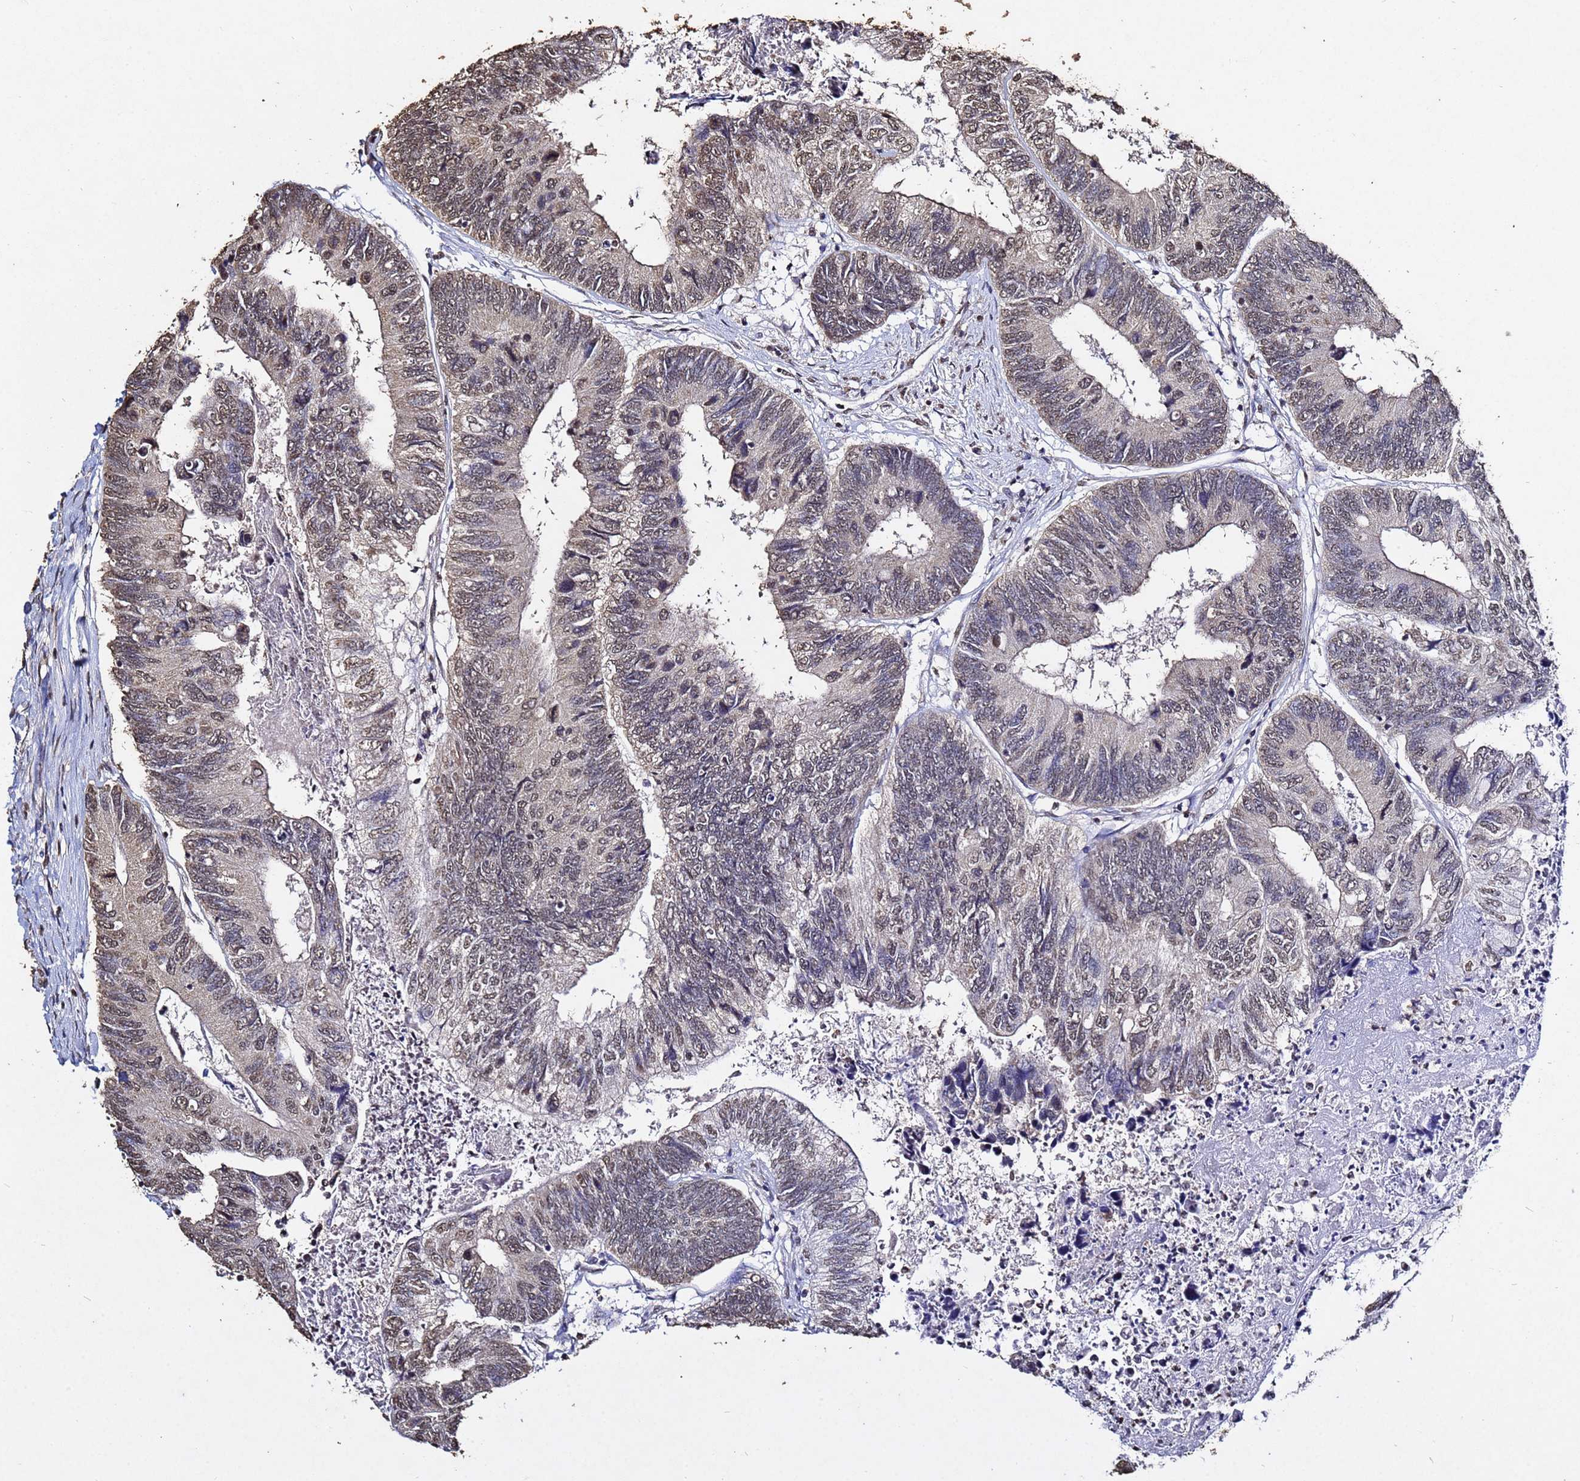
{"staining": {"intensity": "moderate", "quantity": "25%-75%", "location": "nuclear"}, "tissue": "colorectal cancer", "cell_type": "Tumor cells", "image_type": "cancer", "snomed": [{"axis": "morphology", "description": "Adenocarcinoma, NOS"}, {"axis": "topography", "description": "Colon"}], "caption": "An image of human colorectal cancer (adenocarcinoma) stained for a protein reveals moderate nuclear brown staining in tumor cells.", "gene": "MYOCD", "patient": {"sex": "female", "age": 67}}